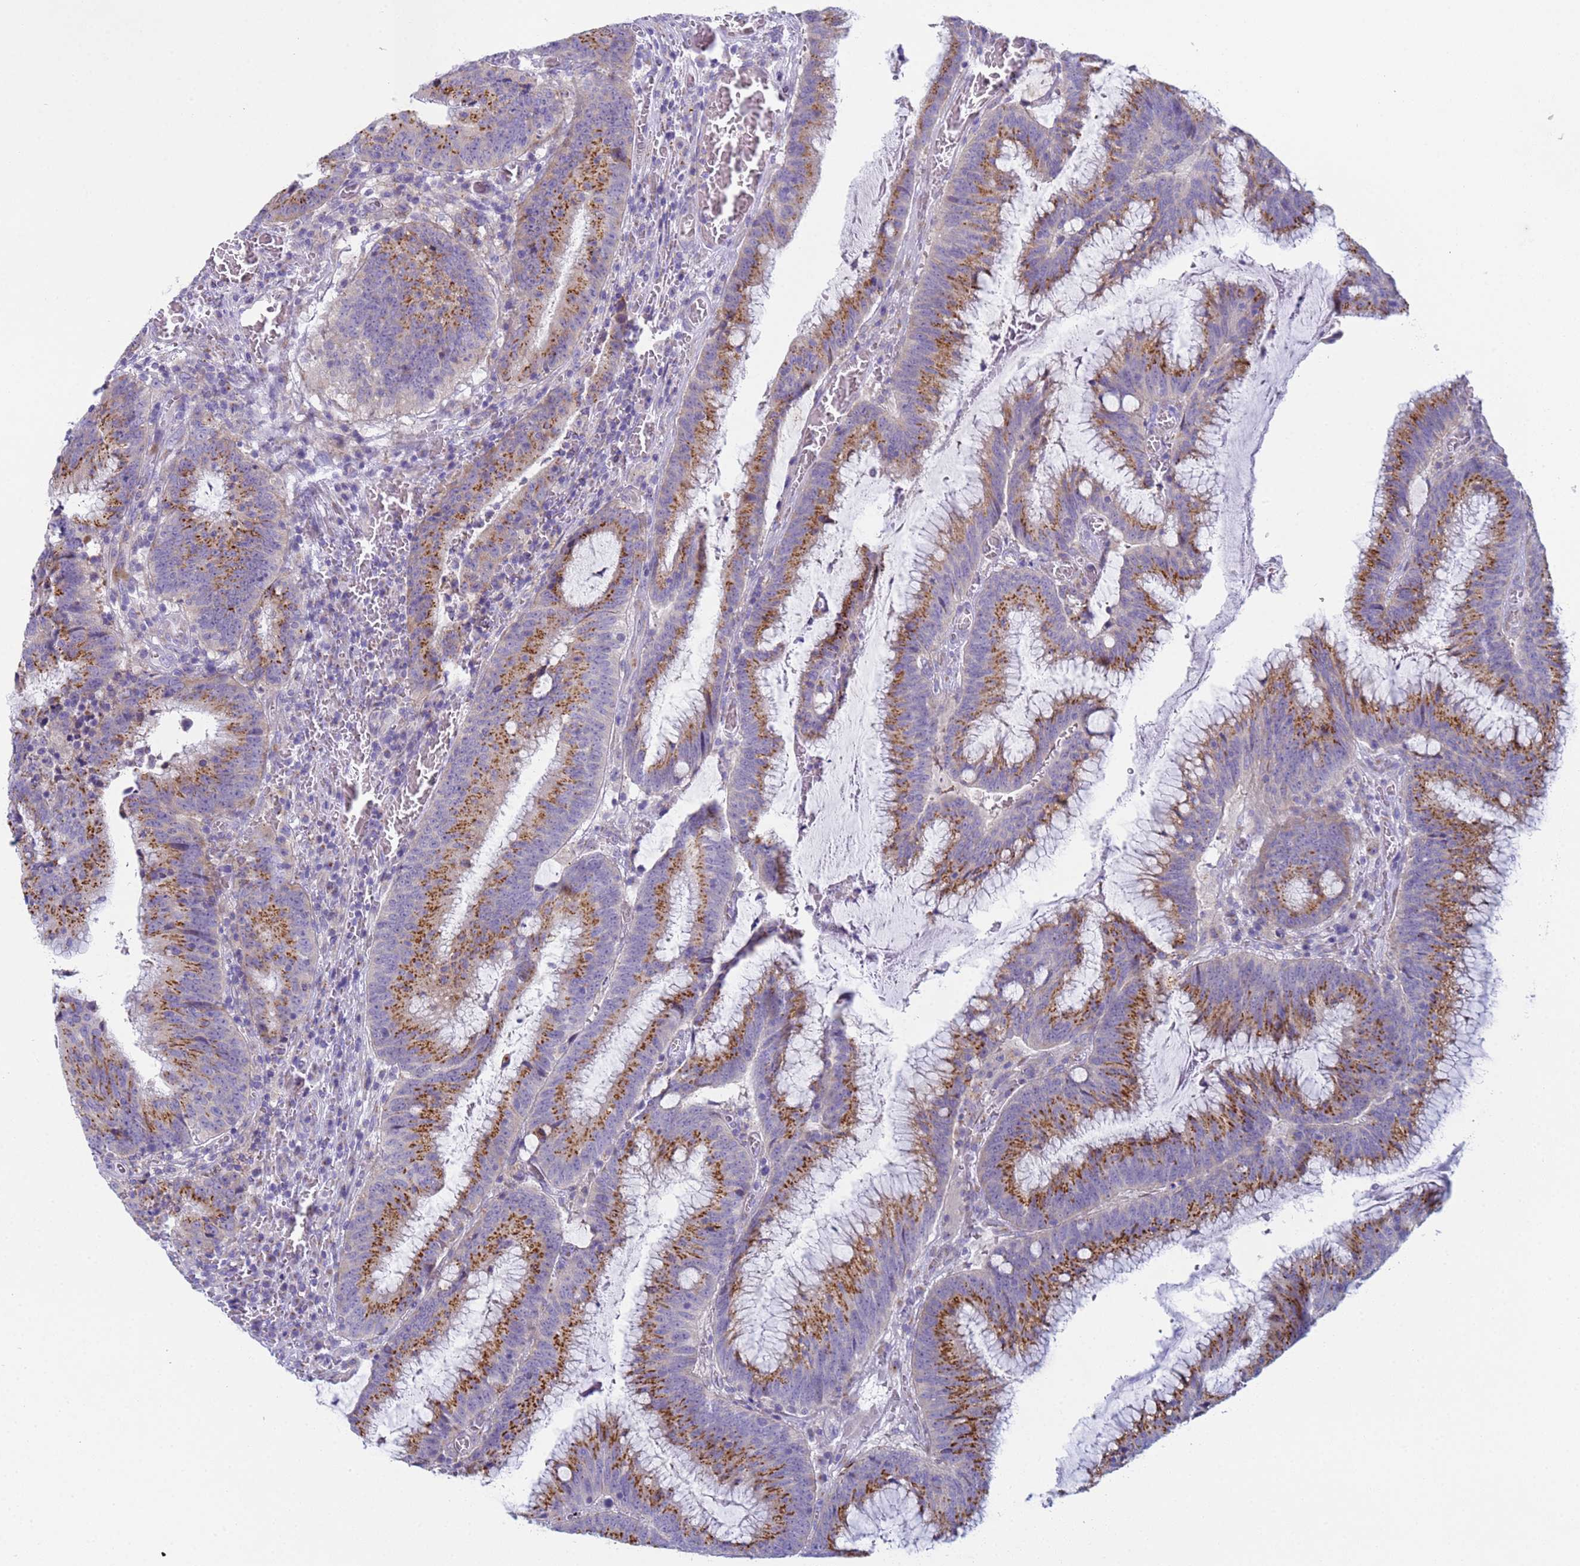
{"staining": {"intensity": "moderate", "quantity": ">75%", "location": "cytoplasmic/membranous"}, "tissue": "colorectal cancer", "cell_type": "Tumor cells", "image_type": "cancer", "snomed": [{"axis": "morphology", "description": "Adenocarcinoma, NOS"}, {"axis": "topography", "description": "Rectum"}], "caption": "Protein expression analysis of adenocarcinoma (colorectal) demonstrates moderate cytoplasmic/membranous expression in approximately >75% of tumor cells.", "gene": "CR1", "patient": {"sex": "female", "age": 77}}